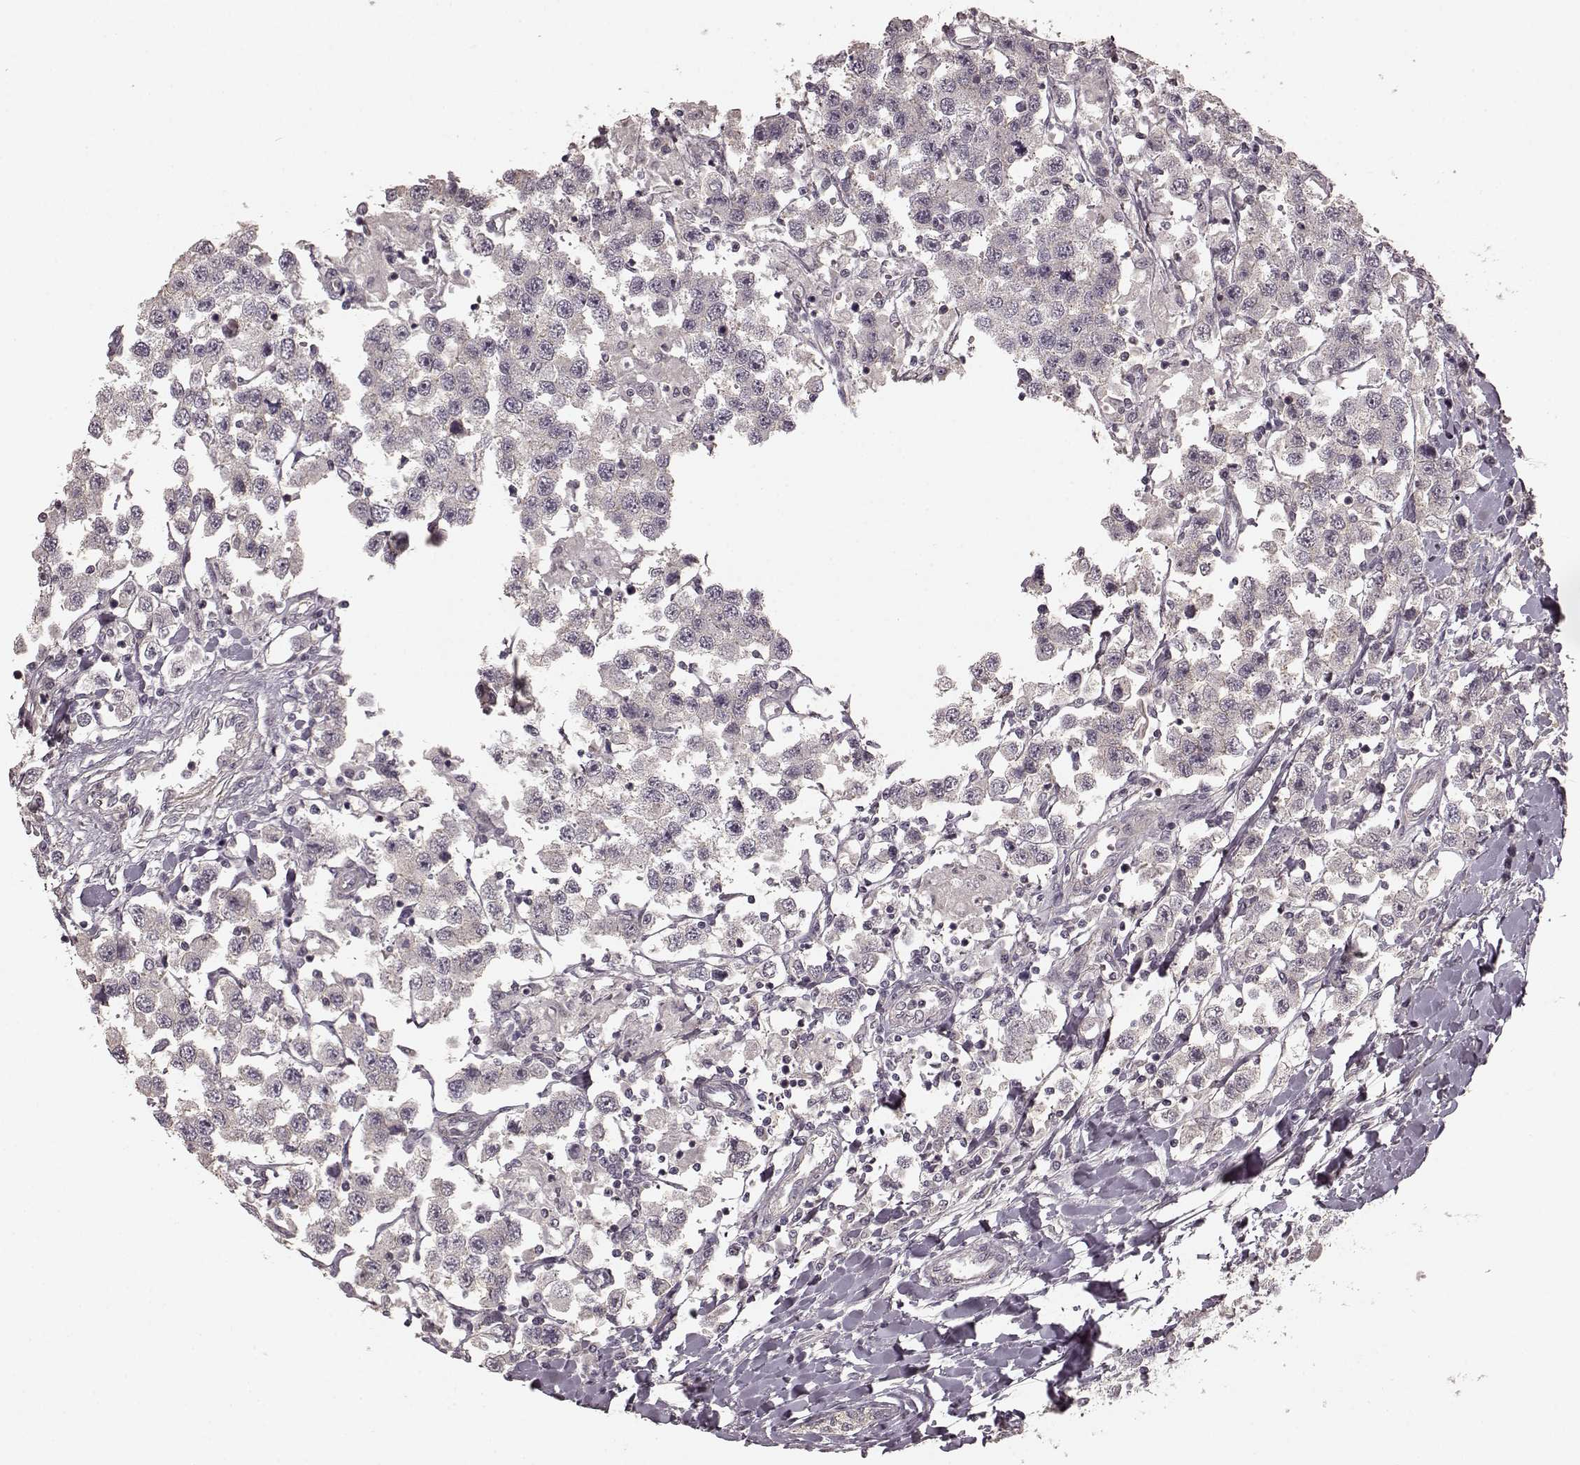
{"staining": {"intensity": "negative", "quantity": "none", "location": "none"}, "tissue": "testis cancer", "cell_type": "Tumor cells", "image_type": "cancer", "snomed": [{"axis": "morphology", "description": "Seminoma, NOS"}, {"axis": "topography", "description": "Testis"}], "caption": "Immunohistochemistry (IHC) of human testis cancer reveals no positivity in tumor cells.", "gene": "PRKCE", "patient": {"sex": "male", "age": 45}}